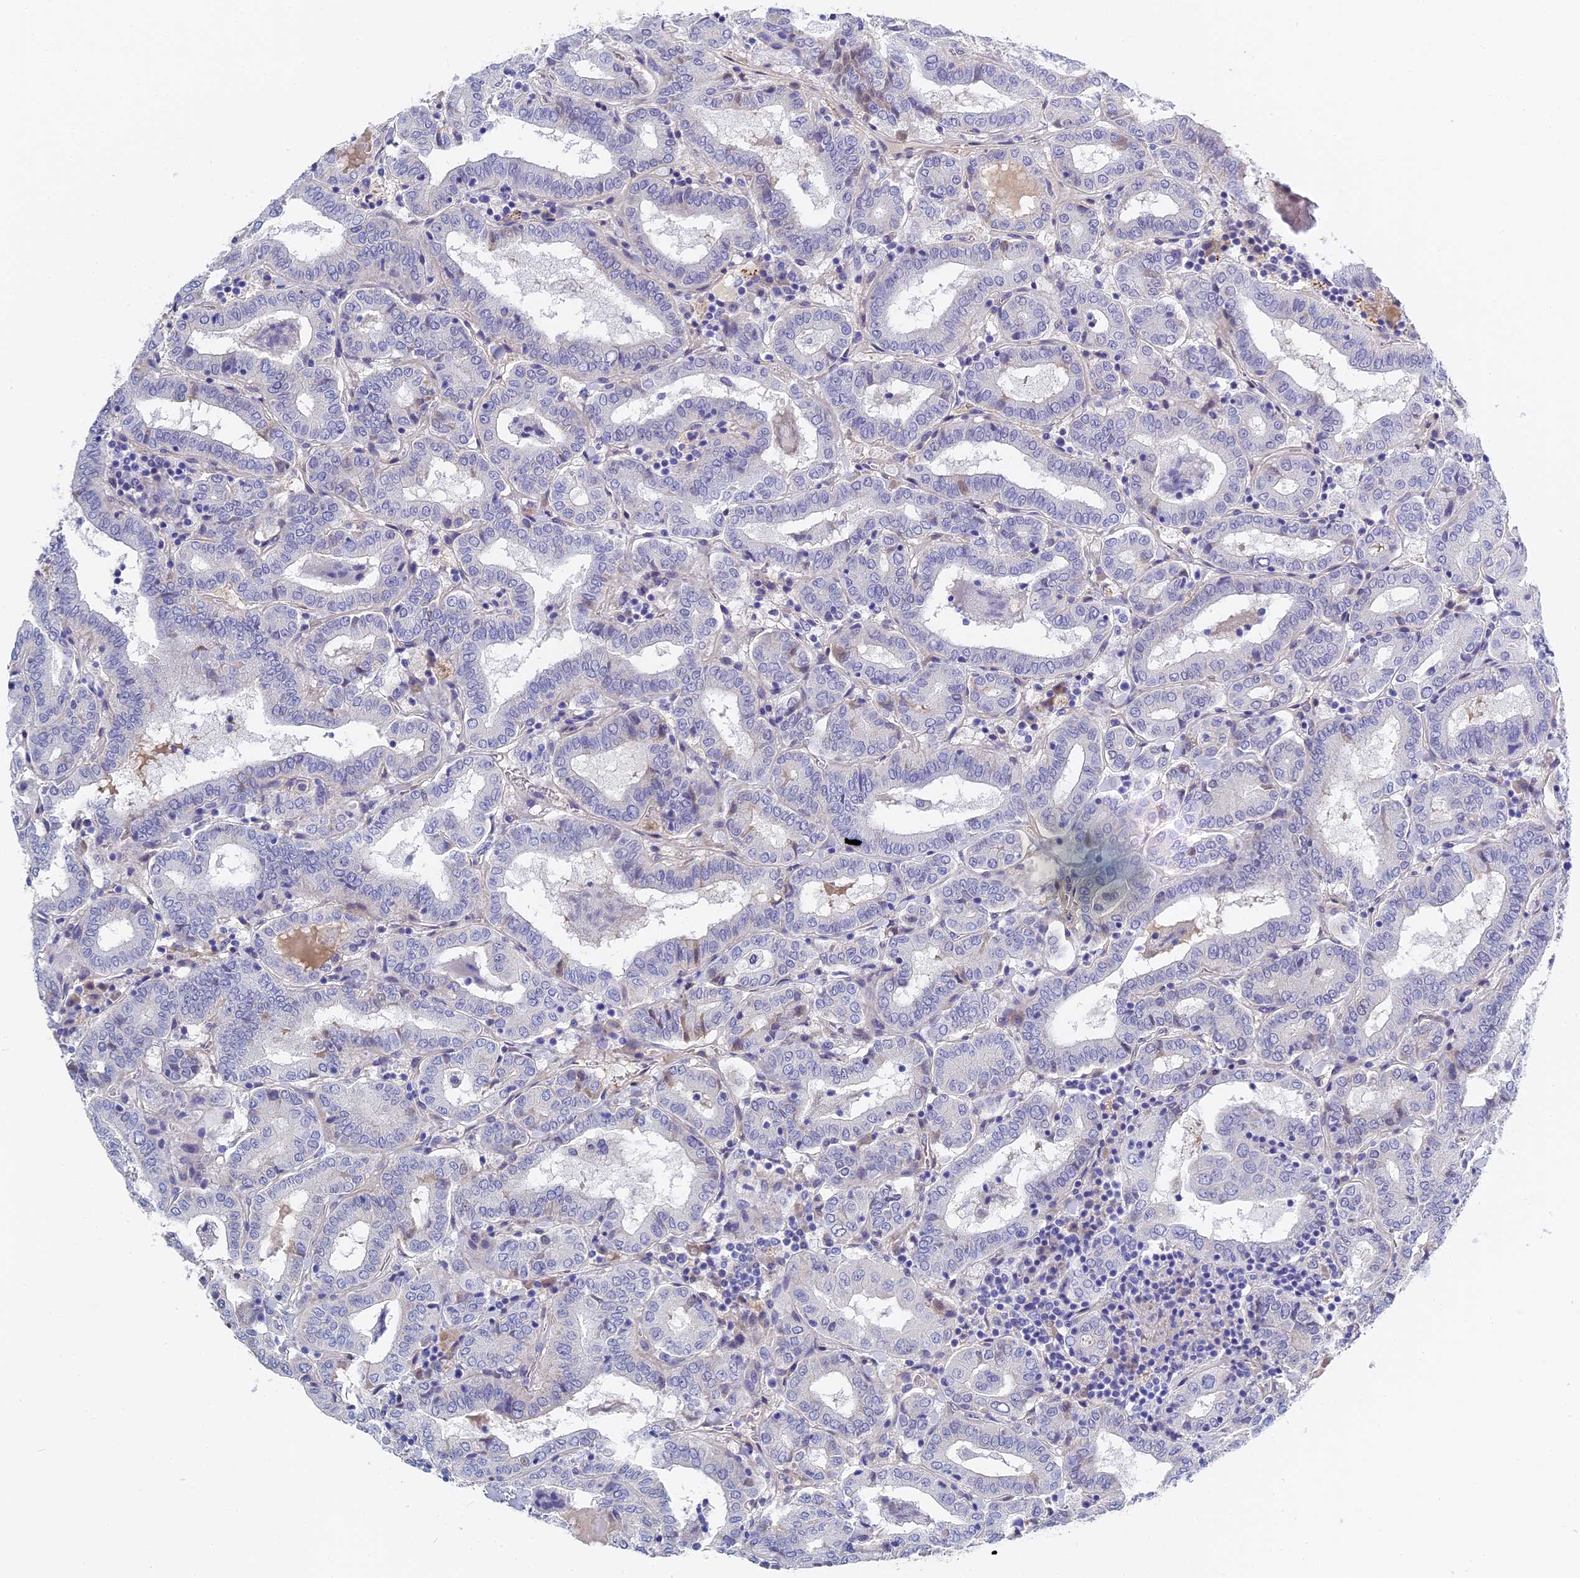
{"staining": {"intensity": "negative", "quantity": "none", "location": "none"}, "tissue": "thyroid cancer", "cell_type": "Tumor cells", "image_type": "cancer", "snomed": [{"axis": "morphology", "description": "Papillary adenocarcinoma, NOS"}, {"axis": "topography", "description": "Thyroid gland"}], "caption": "Thyroid cancer (papillary adenocarcinoma) stained for a protein using immunohistochemistry (IHC) exhibits no positivity tumor cells.", "gene": "ITIH1", "patient": {"sex": "female", "age": 72}}